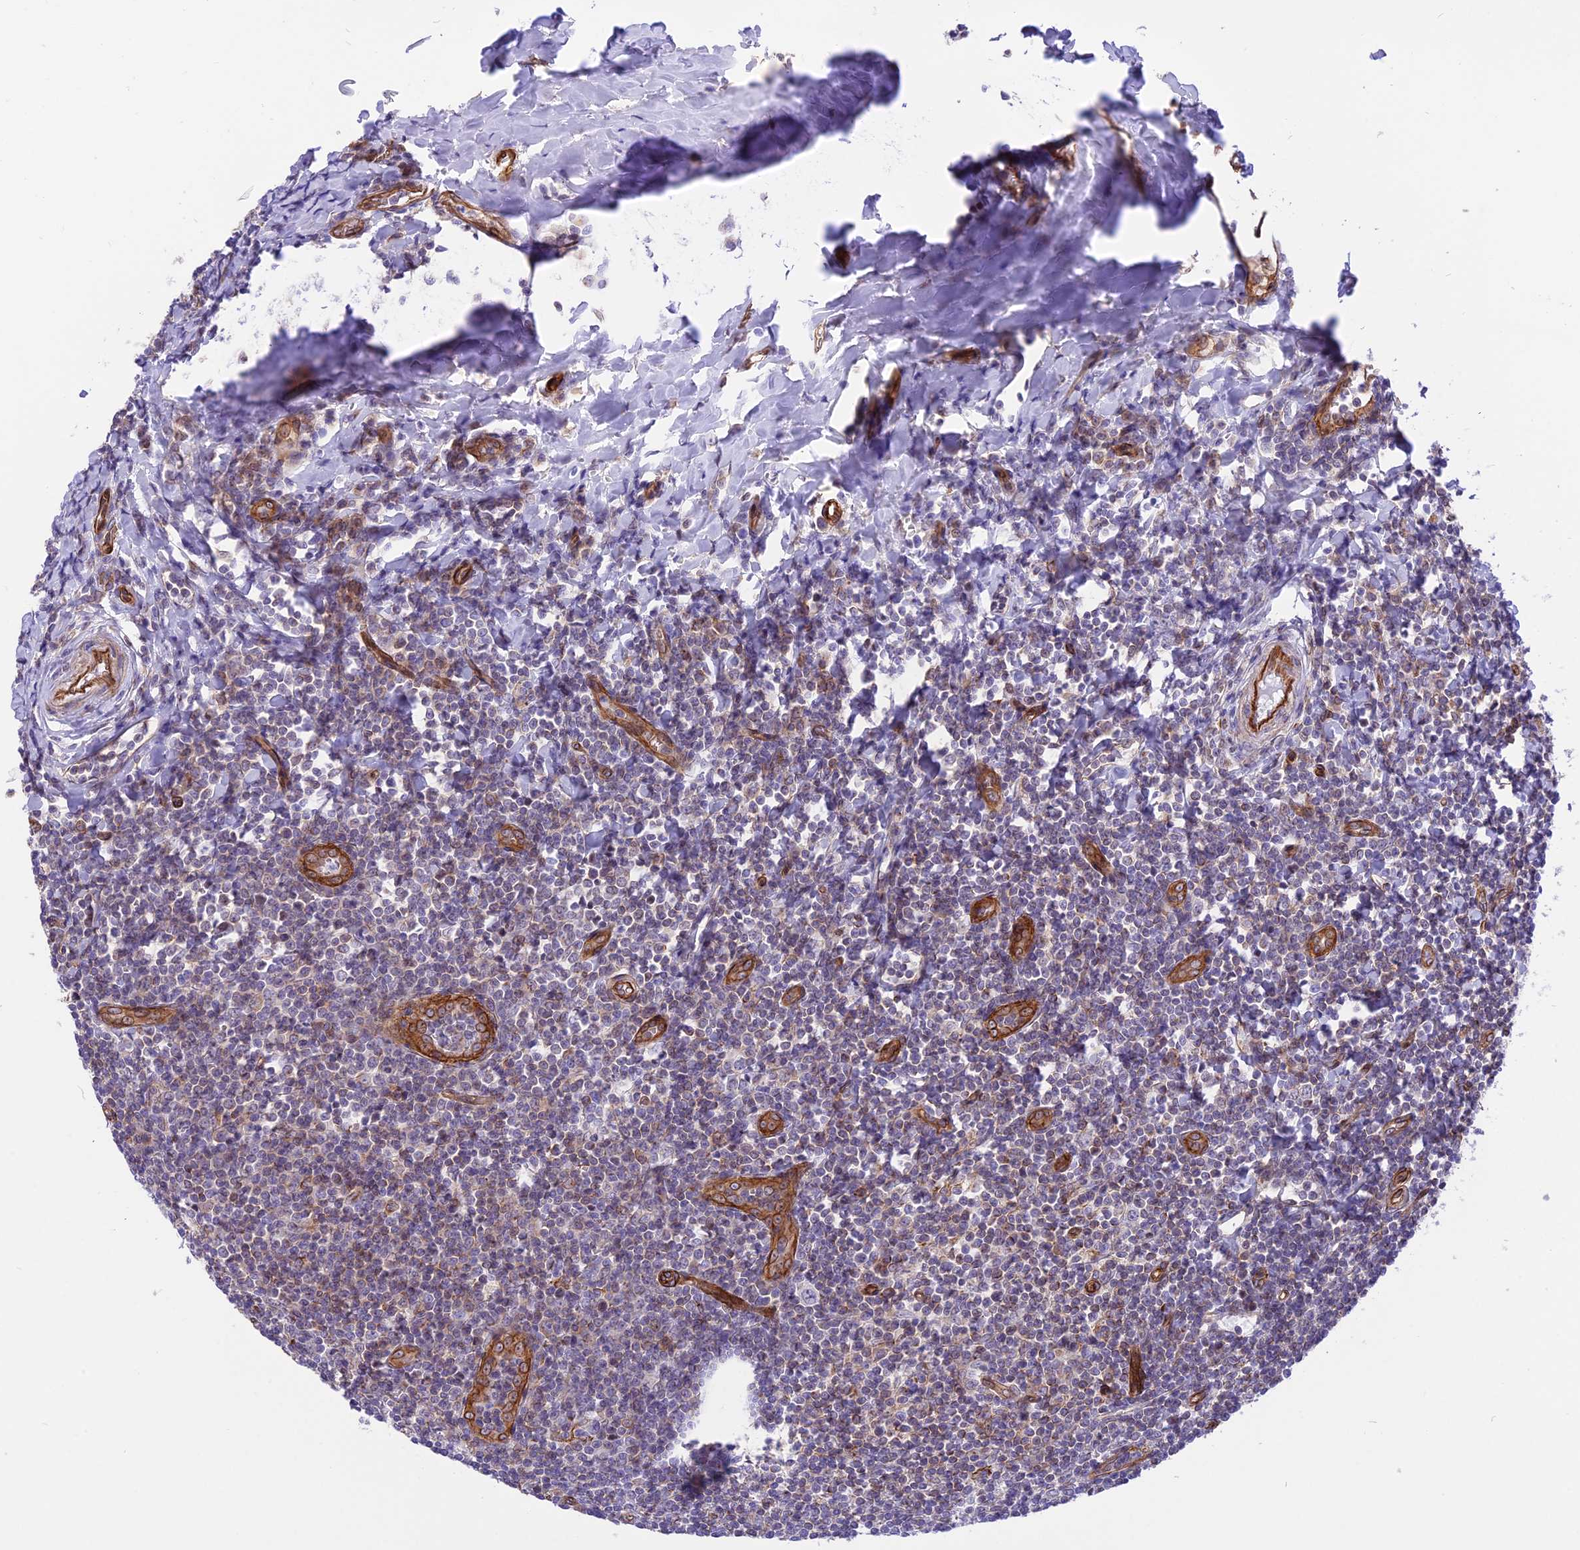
{"staining": {"intensity": "strong", "quantity": "<25%", "location": "cytoplasmic/membranous"}, "tissue": "tonsil", "cell_type": "Germinal center cells", "image_type": "normal", "snomed": [{"axis": "morphology", "description": "Normal tissue, NOS"}, {"axis": "topography", "description": "Tonsil"}], "caption": "Strong cytoplasmic/membranous protein positivity is identified in about <25% of germinal center cells in tonsil. Using DAB (3,3'-diaminobenzidine) (brown) and hematoxylin (blue) stains, captured at high magnification using brightfield microscopy.", "gene": "R3HDM4", "patient": {"sex": "male", "age": 27}}